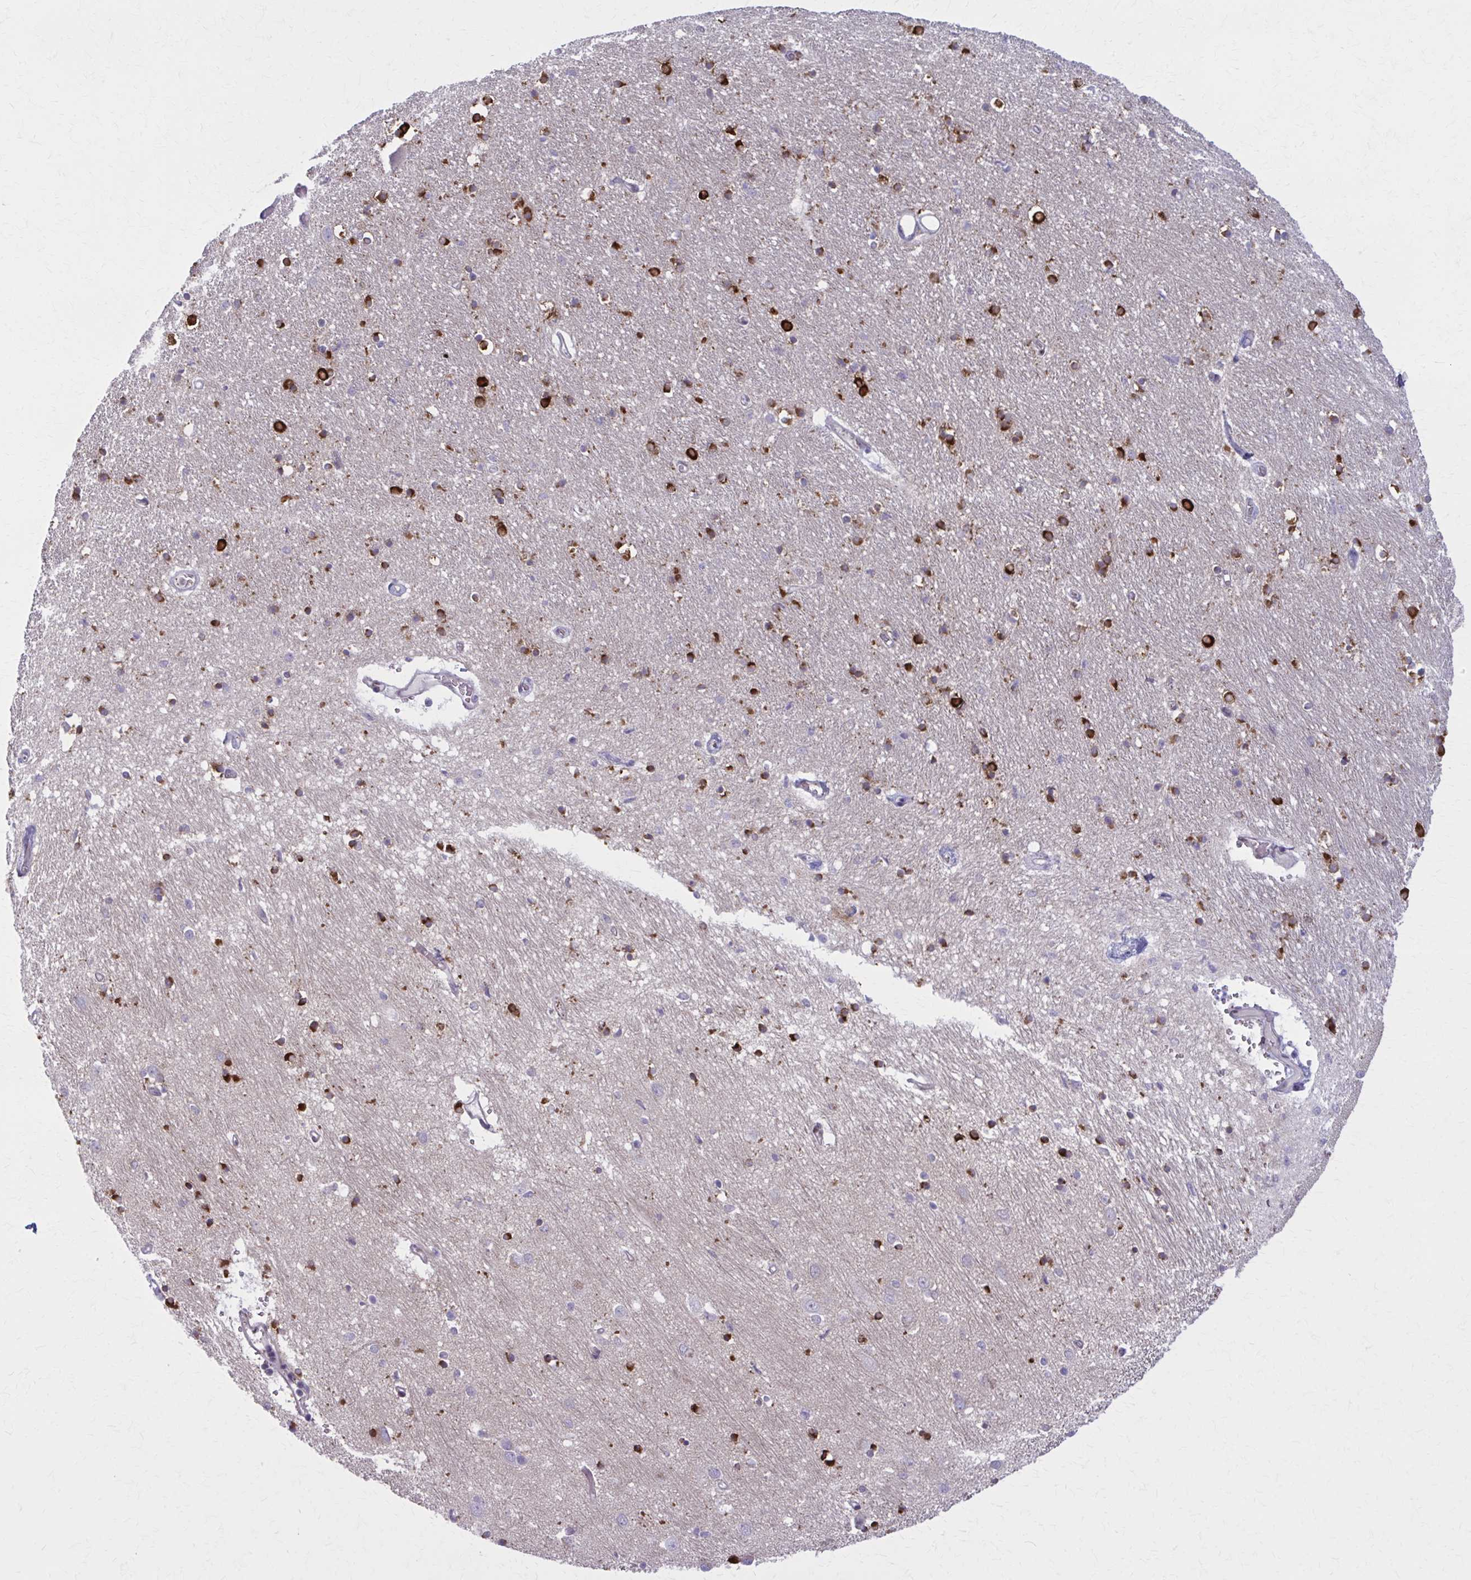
{"staining": {"intensity": "strong", "quantity": "25%-75%", "location": "cytoplasmic/membranous"}, "tissue": "caudate", "cell_type": "Glial cells", "image_type": "normal", "snomed": [{"axis": "morphology", "description": "Normal tissue, NOS"}, {"axis": "topography", "description": "Lateral ventricle wall"}, {"axis": "topography", "description": "Hippocampus"}], "caption": "A micrograph of caudate stained for a protein reveals strong cytoplasmic/membranous brown staining in glial cells.", "gene": "NUMBL", "patient": {"sex": "female", "age": 63}}